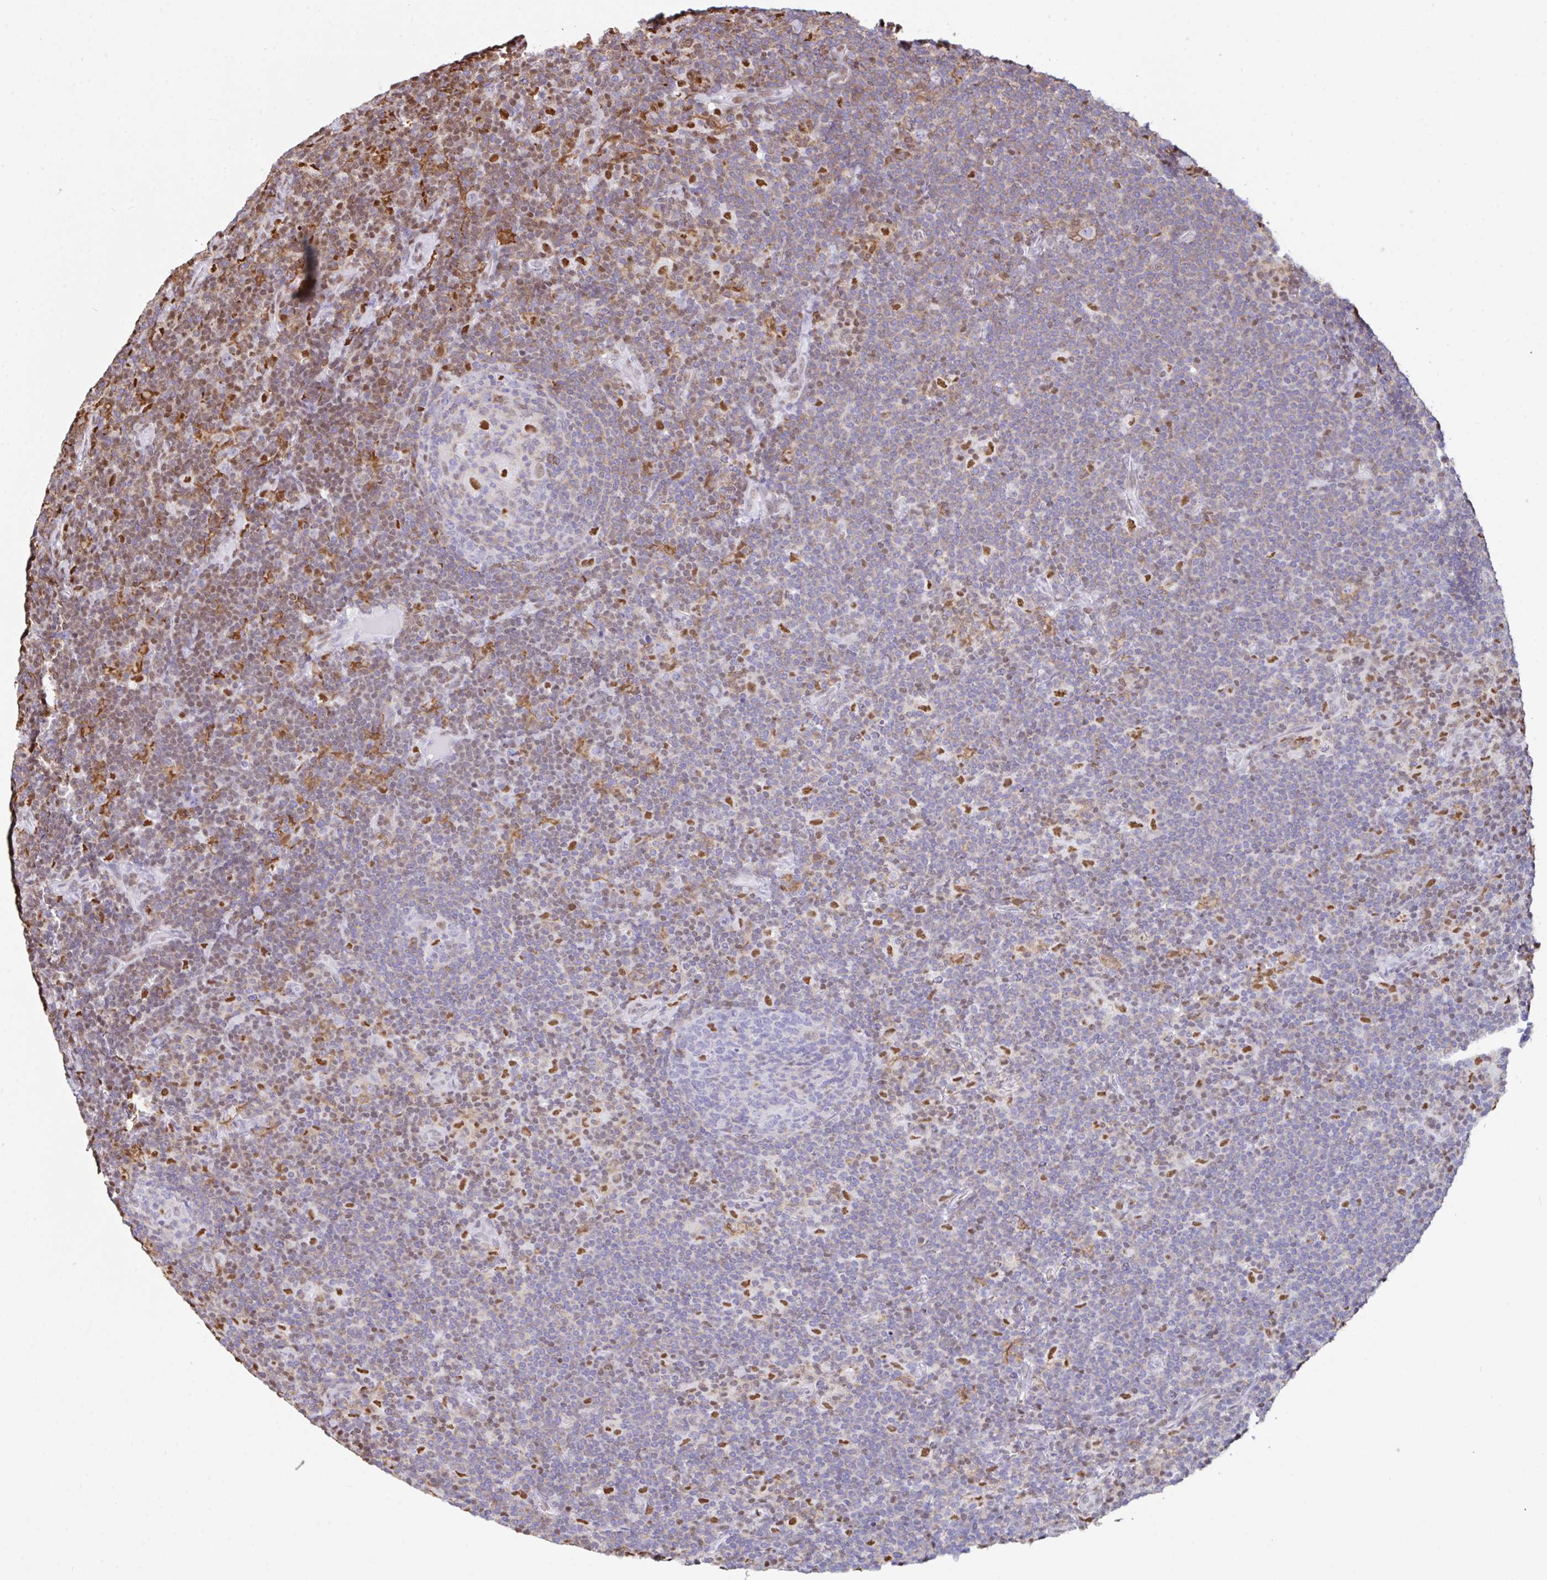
{"staining": {"intensity": "negative", "quantity": "none", "location": "none"}, "tissue": "lymphoma", "cell_type": "Tumor cells", "image_type": "cancer", "snomed": [{"axis": "morphology", "description": "Hodgkin's disease, NOS"}, {"axis": "topography", "description": "Lymph node"}], "caption": "This is an immunohistochemistry (IHC) histopathology image of Hodgkin's disease. There is no expression in tumor cells.", "gene": "BTBD10", "patient": {"sex": "female", "age": 57}}